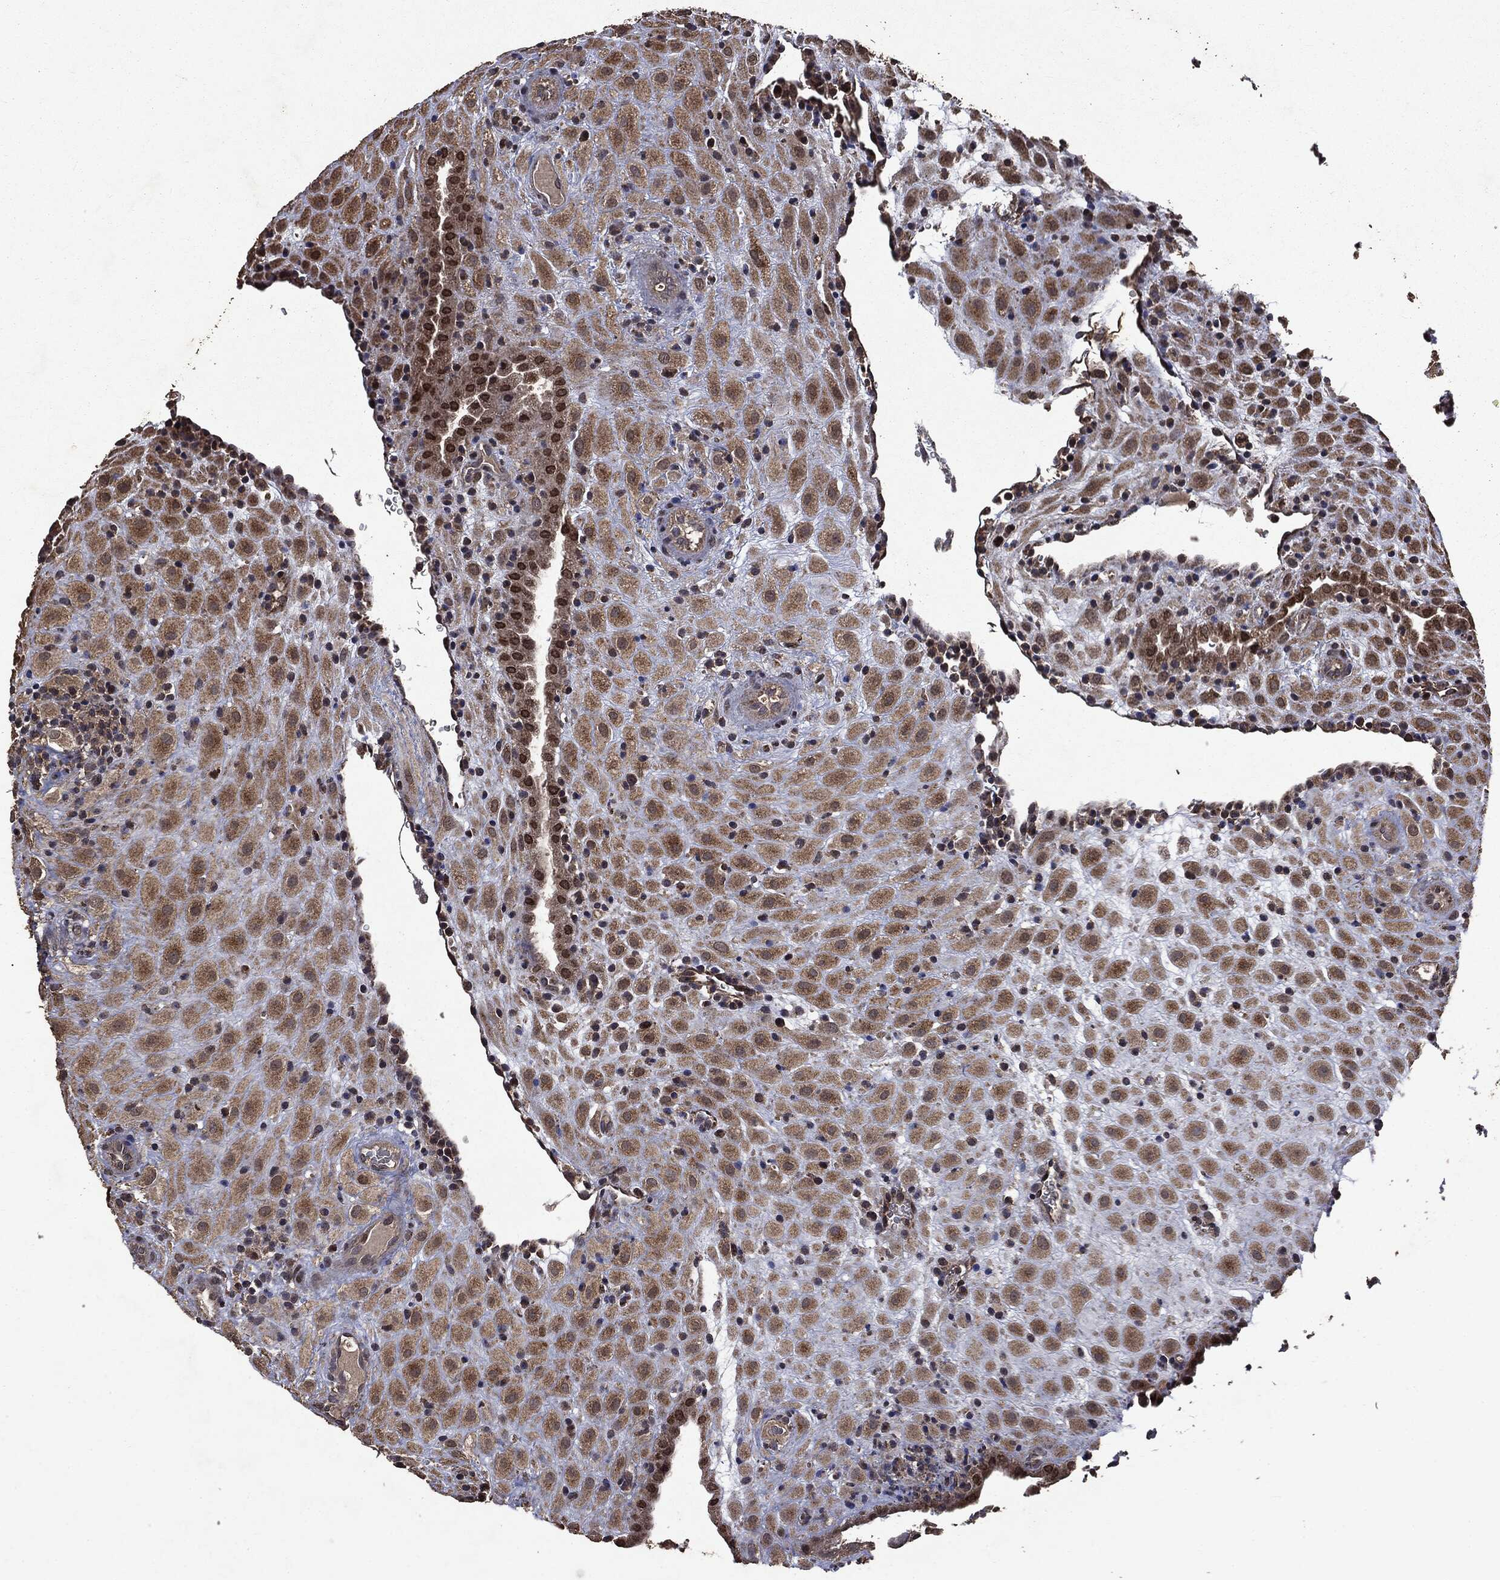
{"staining": {"intensity": "moderate", "quantity": ">75%", "location": "cytoplasmic/membranous,nuclear"}, "tissue": "placenta", "cell_type": "Decidual cells", "image_type": "normal", "snomed": [{"axis": "morphology", "description": "Normal tissue, NOS"}, {"axis": "topography", "description": "Placenta"}], "caption": "Decidual cells reveal medium levels of moderate cytoplasmic/membranous,nuclear staining in about >75% of cells in benign human placenta. (DAB (3,3'-diaminobenzidine) IHC with brightfield microscopy, high magnification).", "gene": "PPP6R2", "patient": {"sex": "female", "age": 19}}